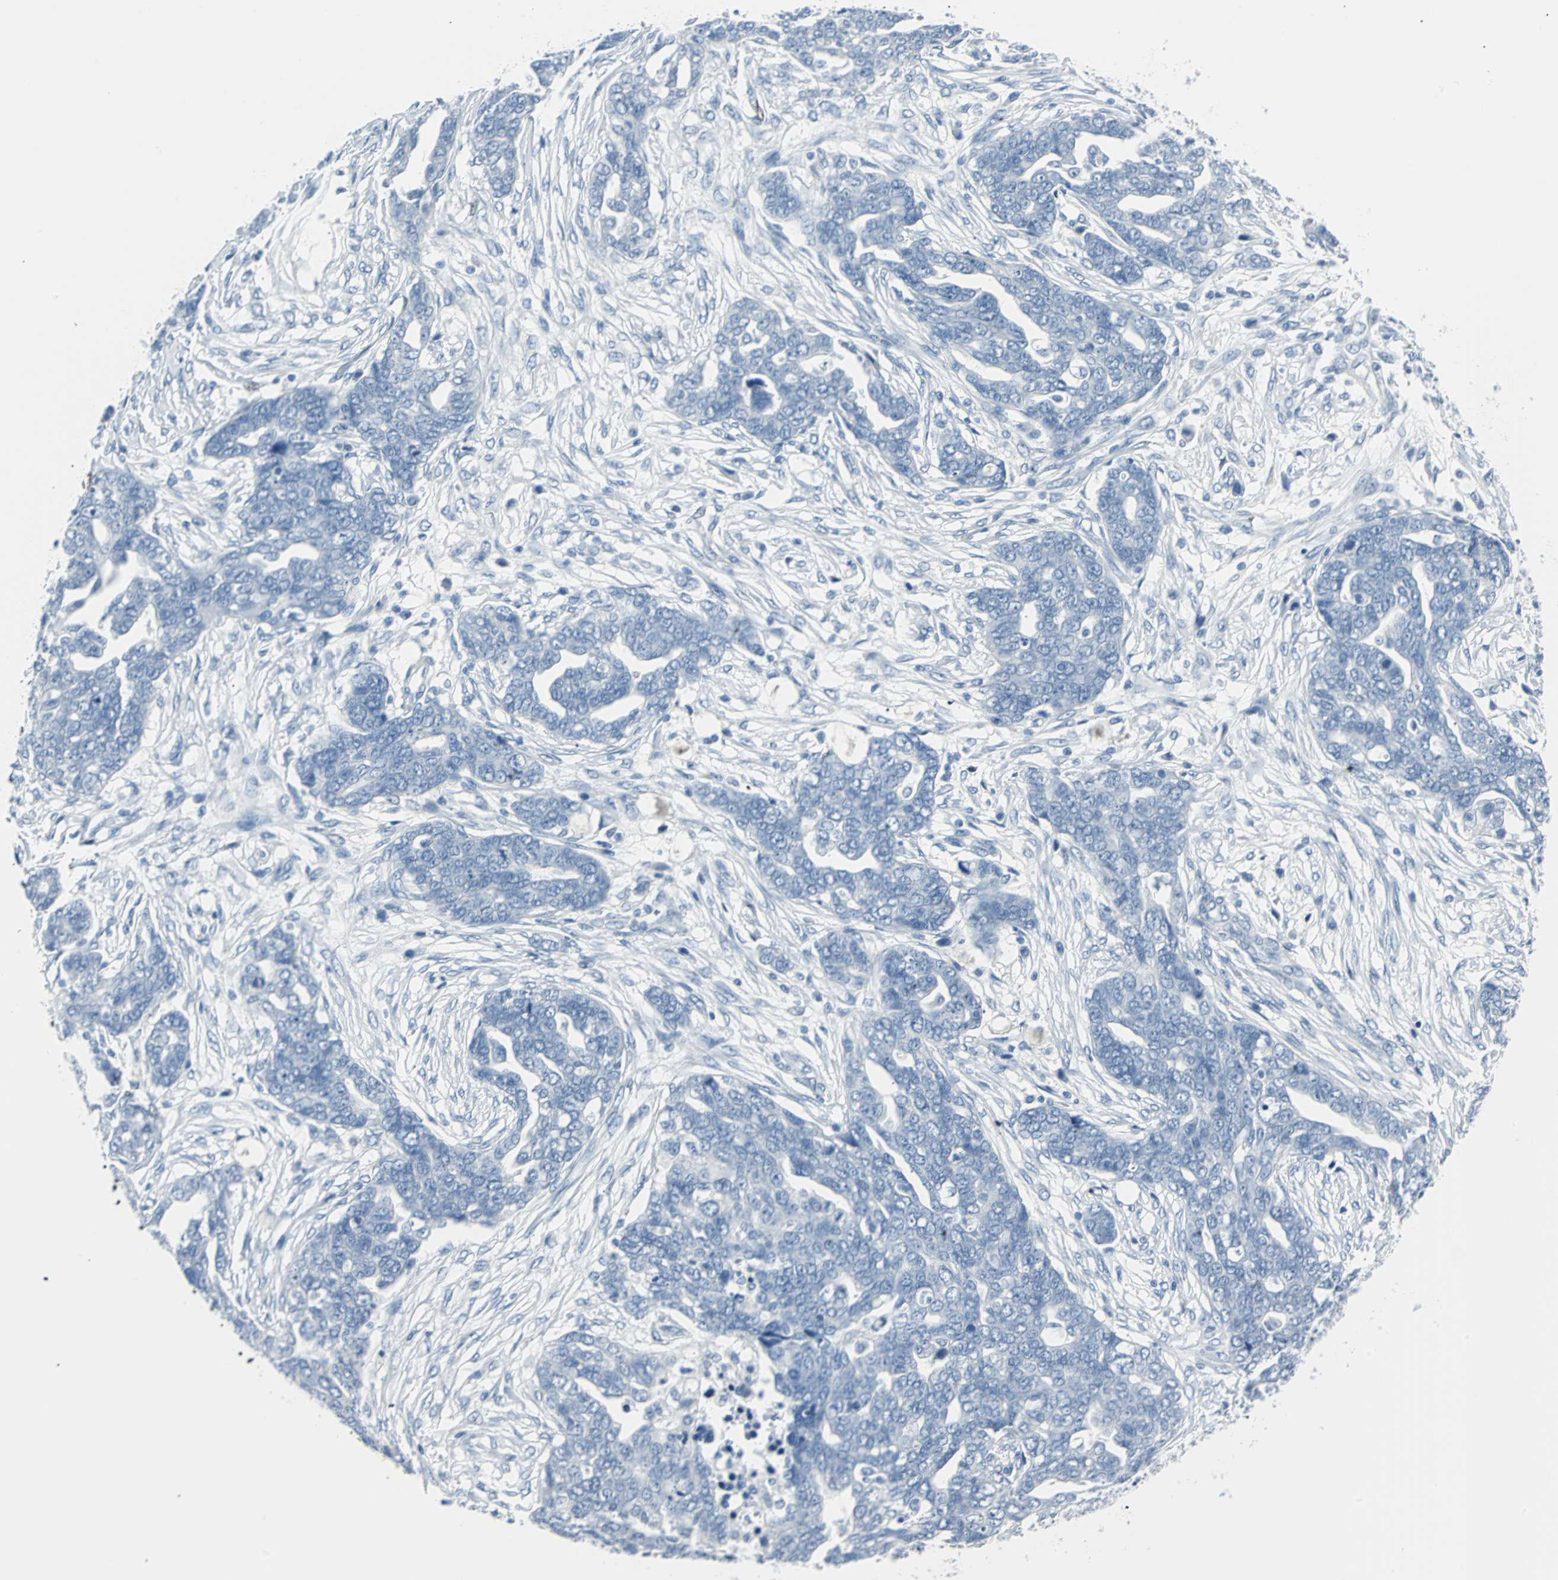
{"staining": {"intensity": "negative", "quantity": "none", "location": "none"}, "tissue": "ovarian cancer", "cell_type": "Tumor cells", "image_type": "cancer", "snomed": [{"axis": "morphology", "description": "Normal tissue, NOS"}, {"axis": "morphology", "description": "Cystadenocarcinoma, serous, NOS"}, {"axis": "topography", "description": "Fallopian tube"}, {"axis": "topography", "description": "Ovary"}], "caption": "A photomicrograph of human ovarian serous cystadenocarcinoma is negative for staining in tumor cells.", "gene": "IL33", "patient": {"sex": "female", "age": 56}}